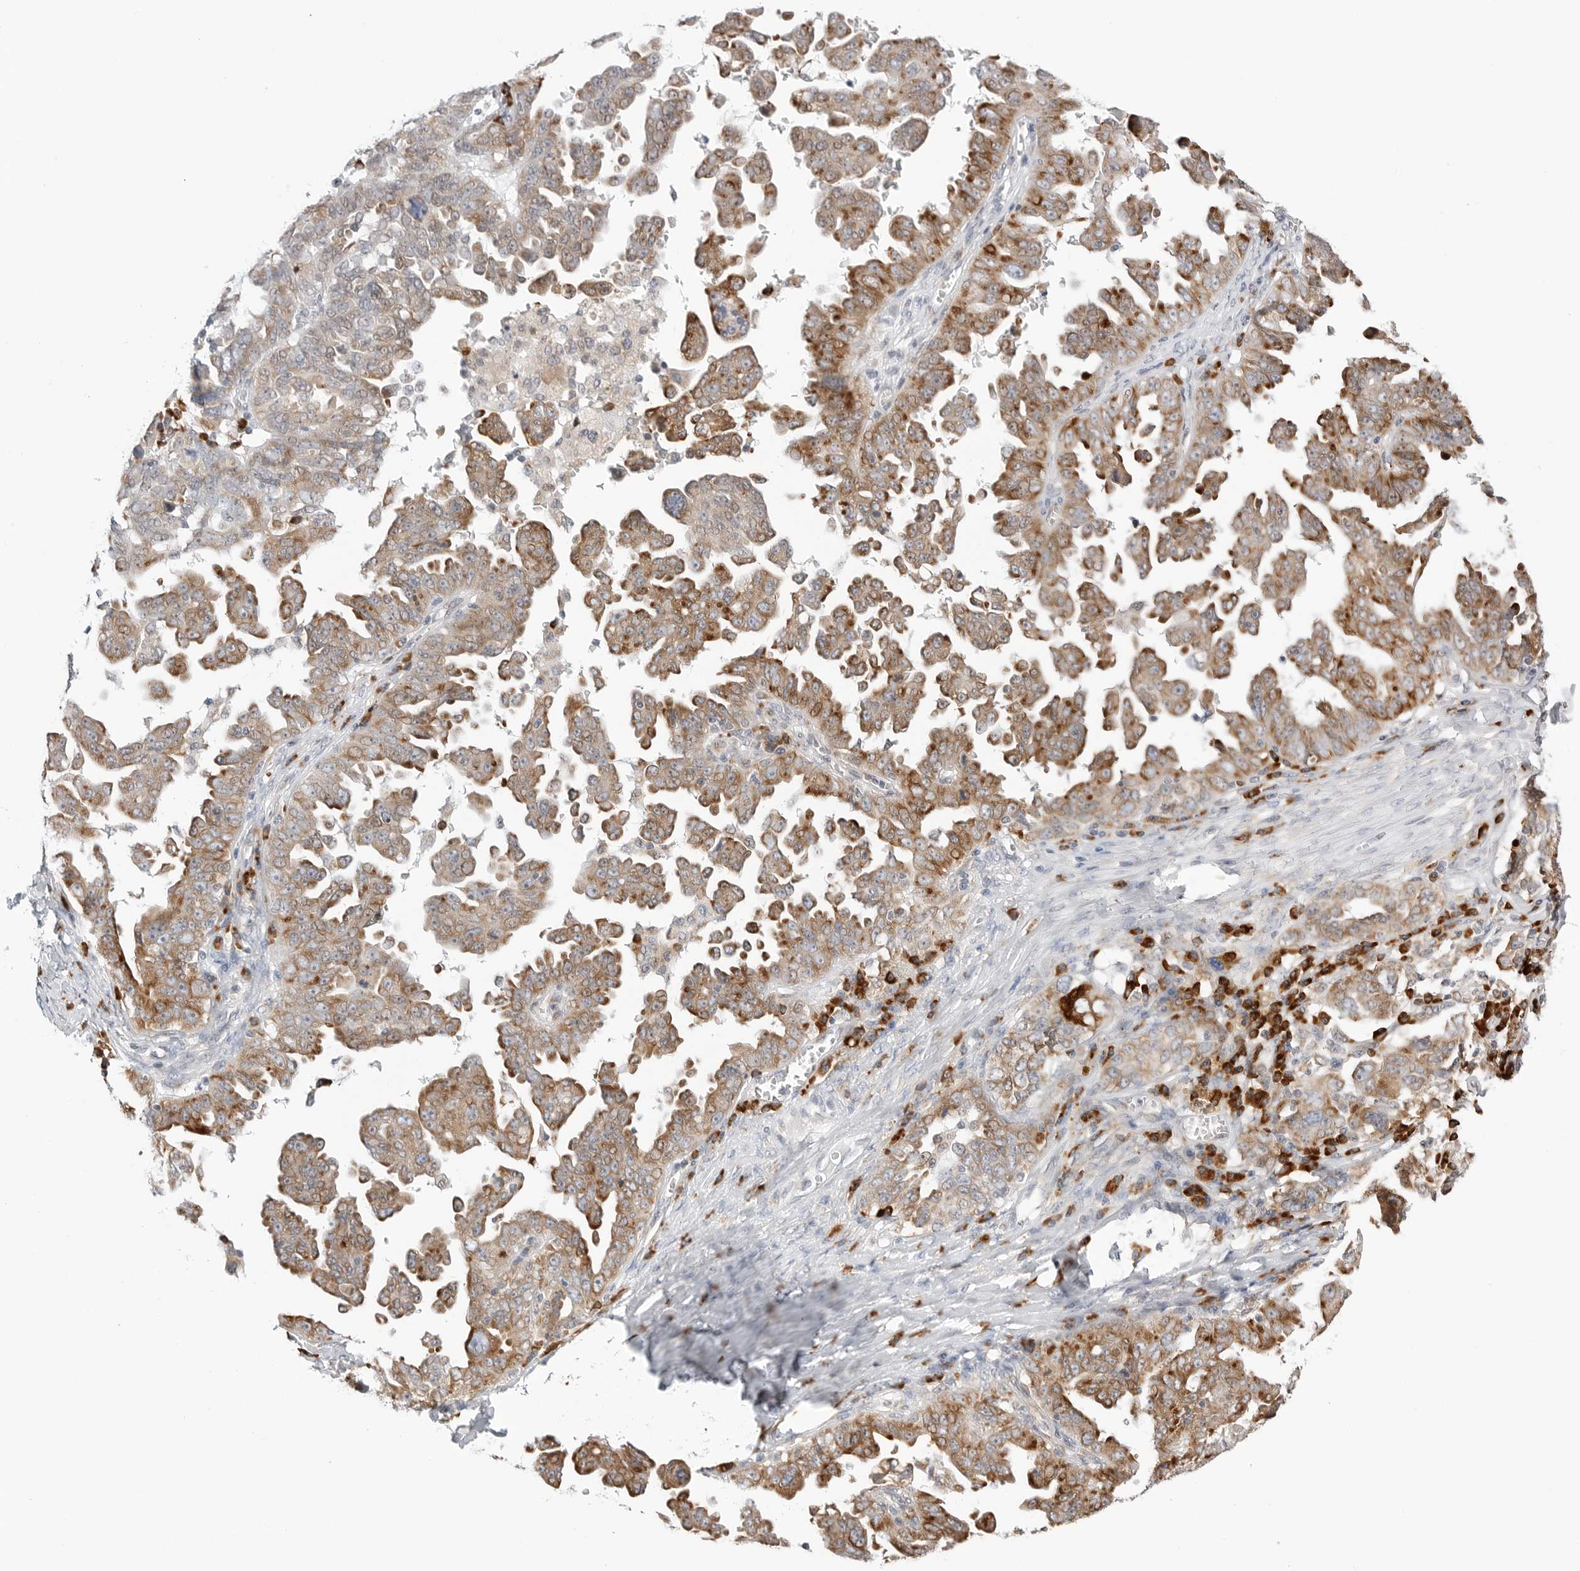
{"staining": {"intensity": "moderate", "quantity": ">75%", "location": "cytoplasmic/membranous"}, "tissue": "ovarian cancer", "cell_type": "Tumor cells", "image_type": "cancer", "snomed": [{"axis": "morphology", "description": "Carcinoma, endometroid"}, {"axis": "topography", "description": "Ovary"}], "caption": "A photomicrograph of ovarian cancer (endometroid carcinoma) stained for a protein shows moderate cytoplasmic/membranous brown staining in tumor cells. The staining was performed using DAB to visualize the protein expression in brown, while the nuclei were stained in blue with hematoxylin (Magnification: 20x).", "gene": "RPN1", "patient": {"sex": "female", "age": 62}}